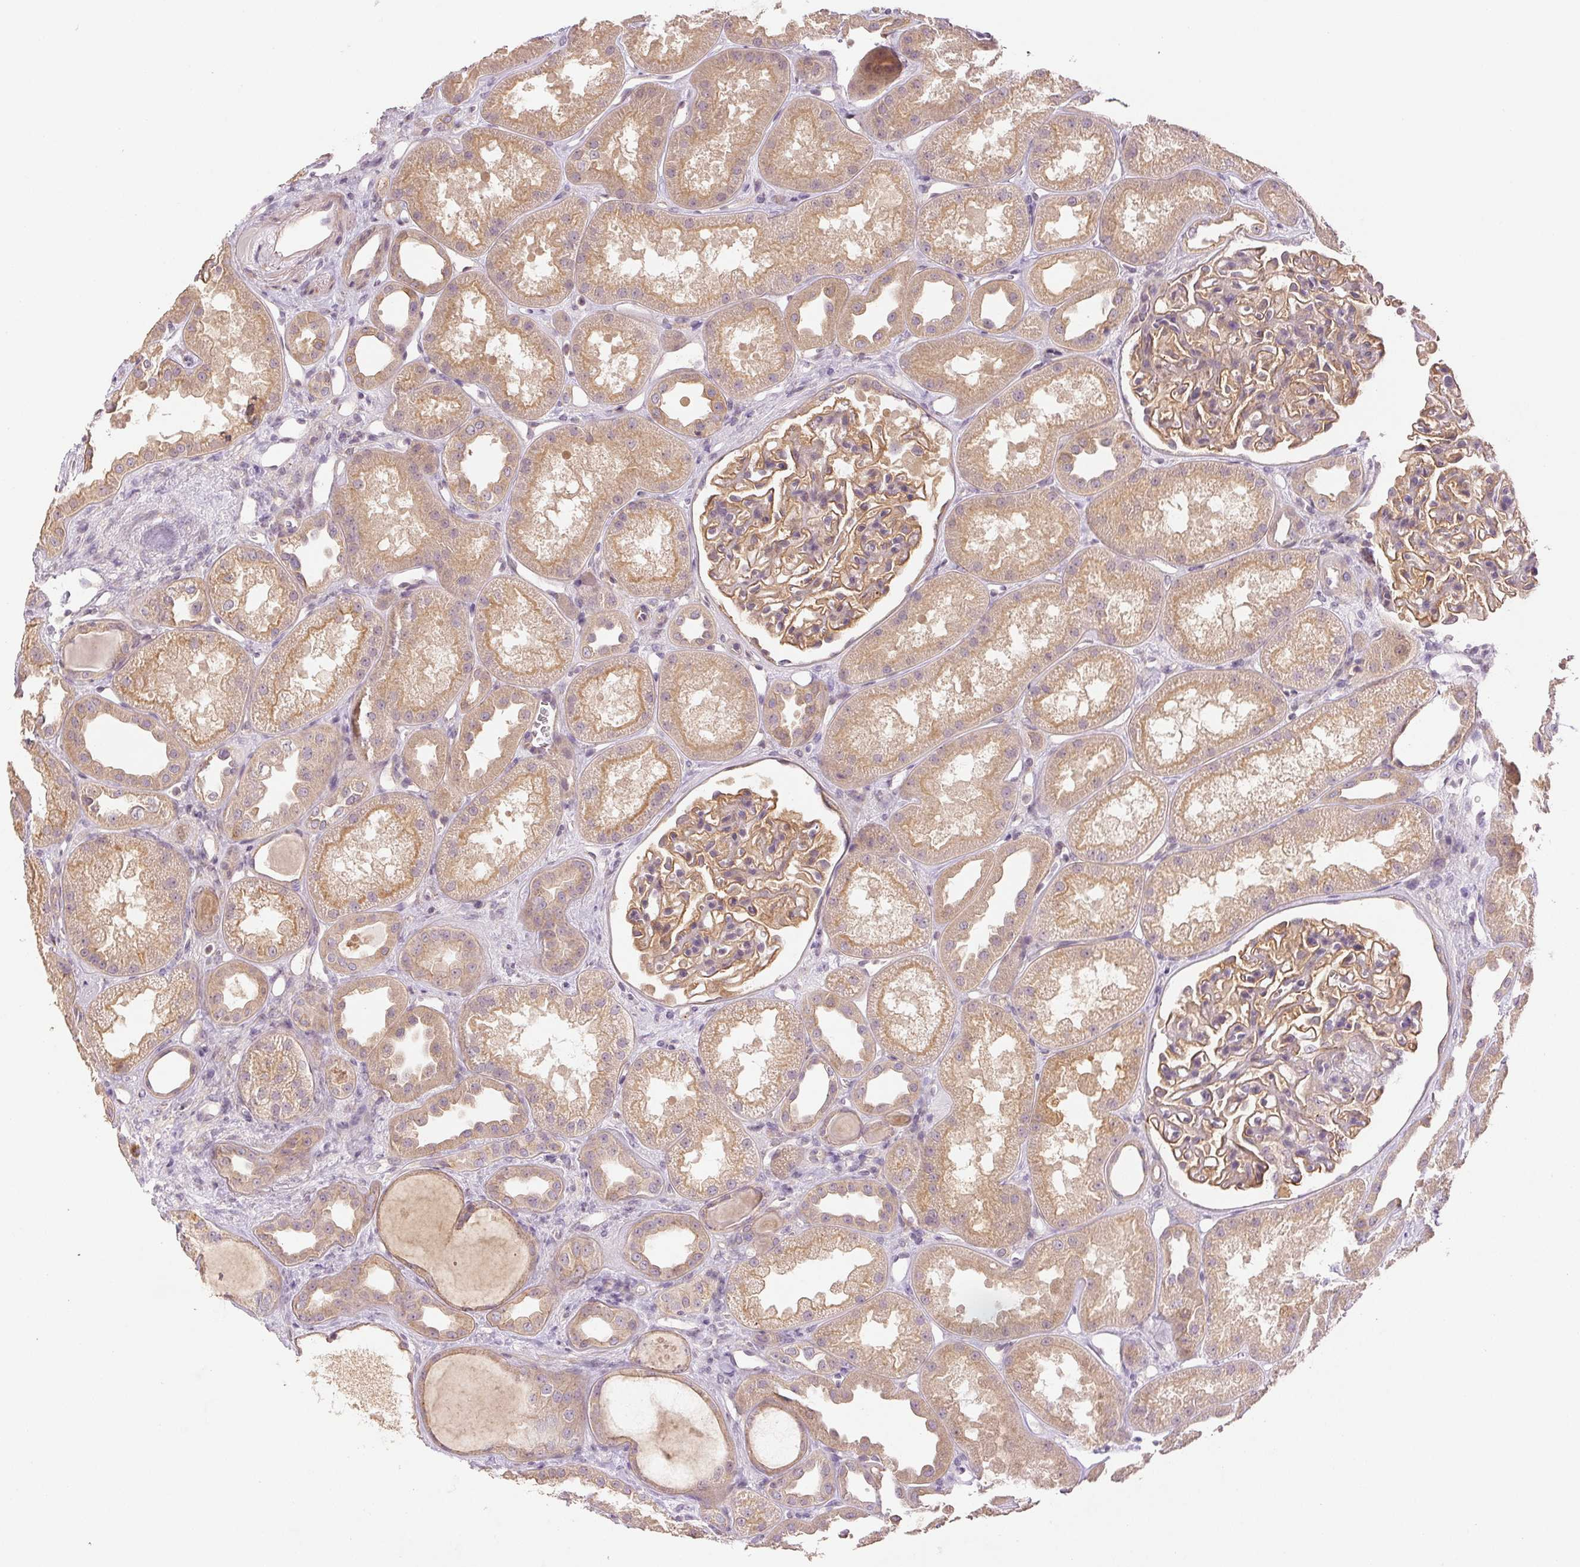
{"staining": {"intensity": "moderate", "quantity": "25%-75%", "location": "cytoplasmic/membranous"}, "tissue": "kidney", "cell_type": "Cells in glomeruli", "image_type": "normal", "snomed": [{"axis": "morphology", "description": "Normal tissue, NOS"}, {"axis": "topography", "description": "Kidney"}], "caption": "Immunohistochemical staining of unremarkable human kidney reveals 25%-75% levels of moderate cytoplasmic/membranous protein expression in about 25%-75% of cells in glomeruli. (Brightfield microscopy of DAB IHC at high magnification).", "gene": "YIF1B", "patient": {"sex": "male", "age": 61}}